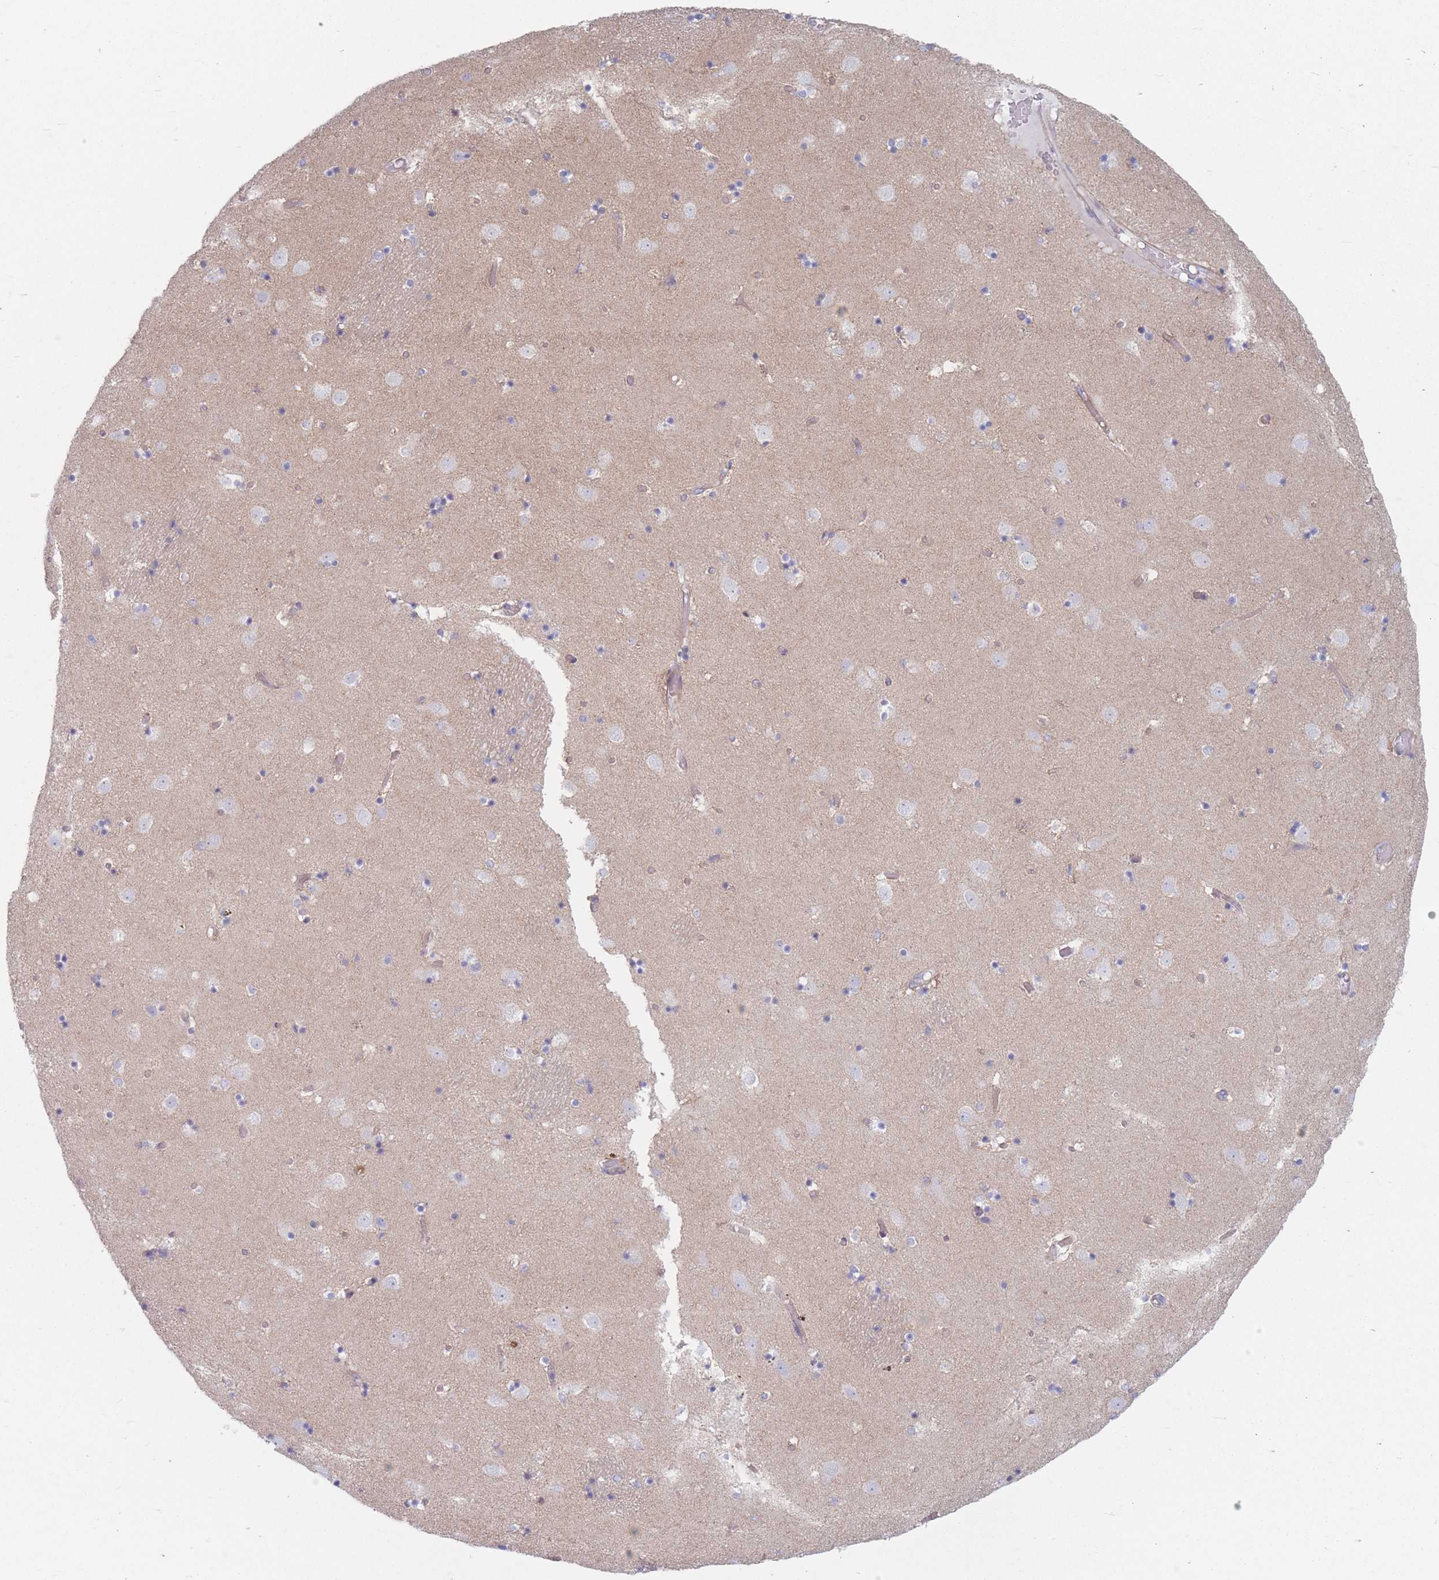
{"staining": {"intensity": "negative", "quantity": "none", "location": "none"}, "tissue": "caudate", "cell_type": "Glial cells", "image_type": "normal", "snomed": [{"axis": "morphology", "description": "Normal tissue, NOS"}, {"axis": "topography", "description": "Lateral ventricle wall"}], "caption": "The immunohistochemistry image has no significant positivity in glial cells of caudate. (Brightfield microscopy of DAB immunohistochemistry at high magnification).", "gene": "PLPP1", "patient": {"sex": "female", "age": 52}}